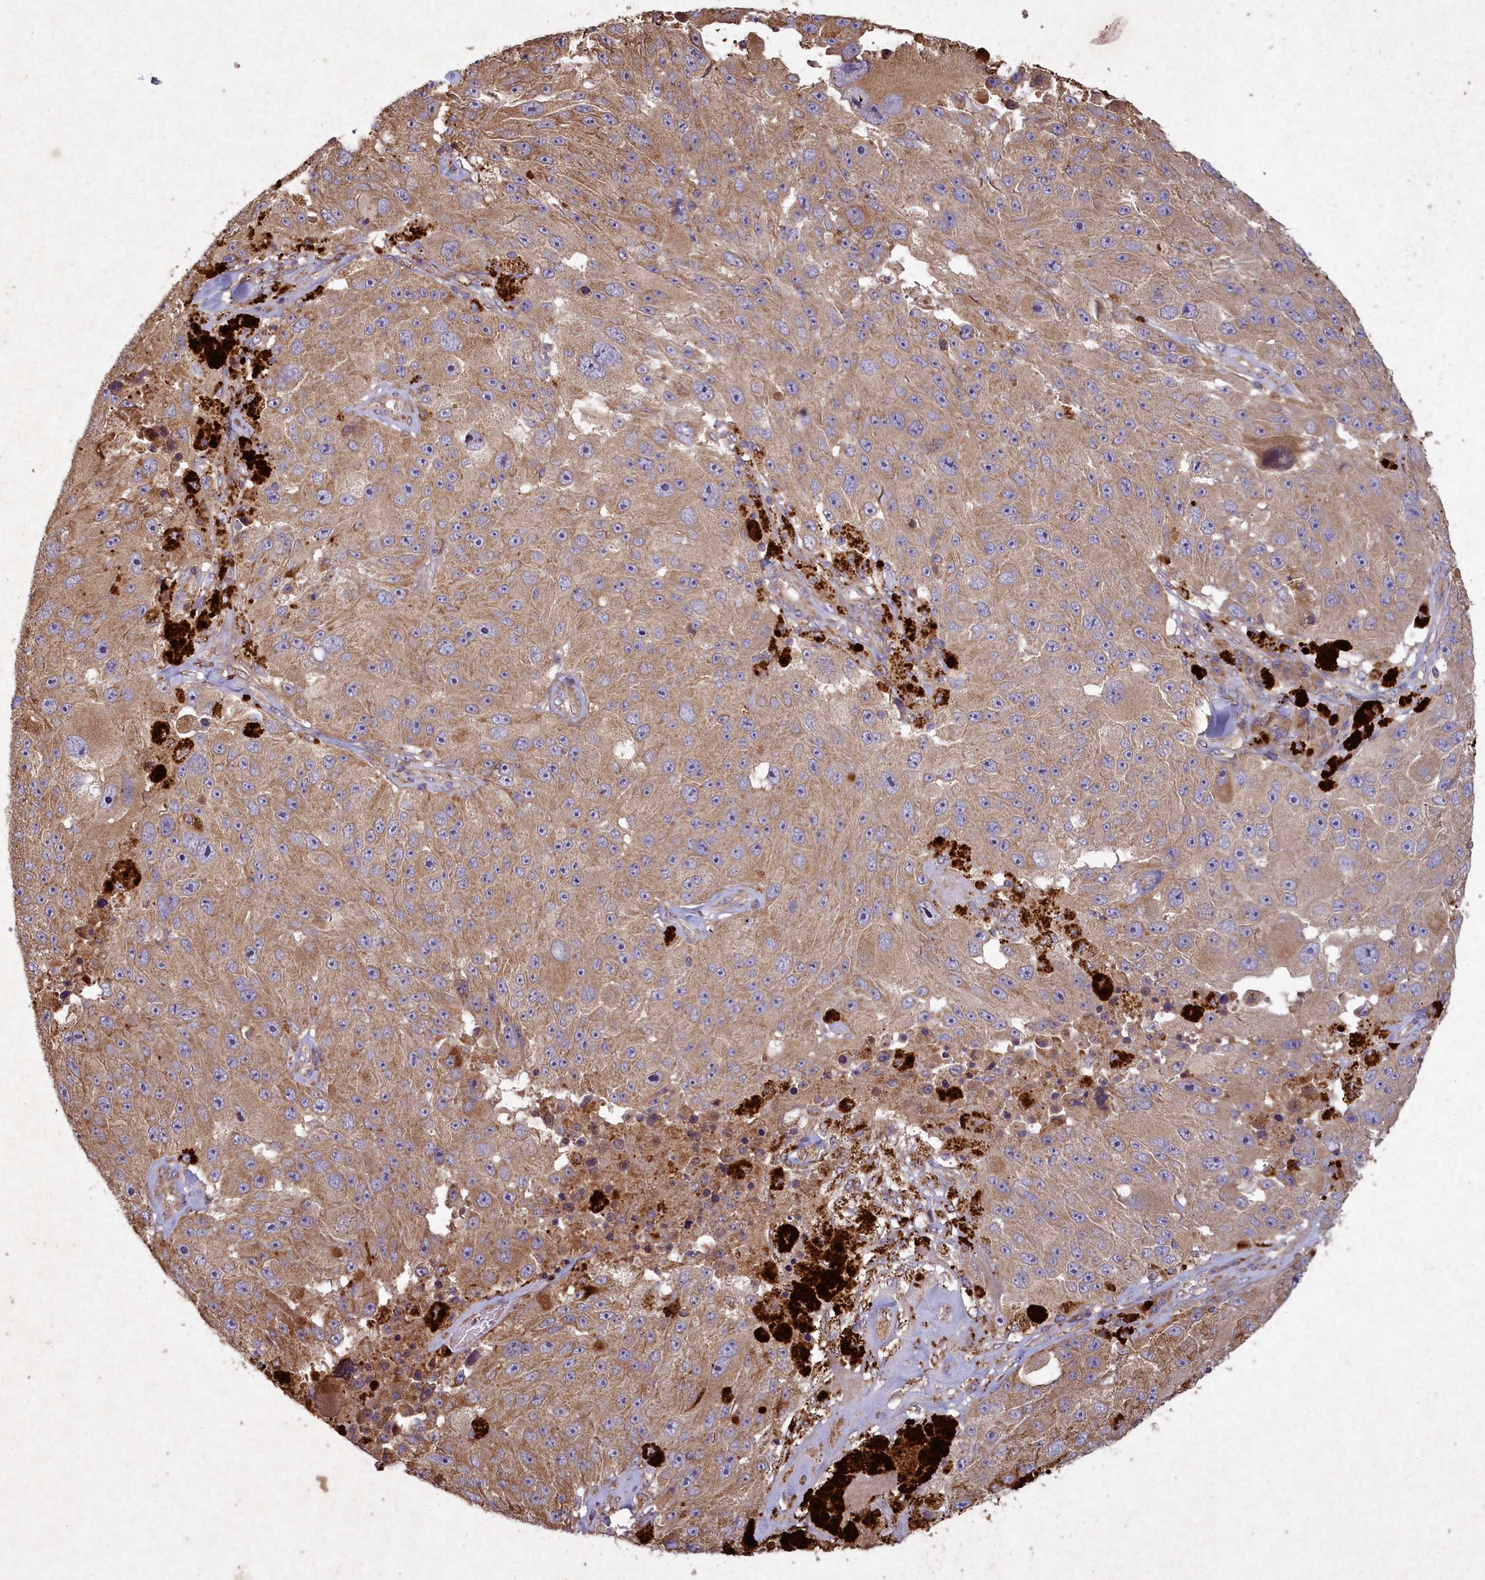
{"staining": {"intensity": "moderate", "quantity": ">75%", "location": "cytoplasmic/membranous"}, "tissue": "melanoma", "cell_type": "Tumor cells", "image_type": "cancer", "snomed": [{"axis": "morphology", "description": "Malignant melanoma, Metastatic site"}, {"axis": "topography", "description": "Lymph node"}], "caption": "Protein staining of malignant melanoma (metastatic site) tissue reveals moderate cytoplasmic/membranous staining in about >75% of tumor cells.", "gene": "CIAO2B", "patient": {"sex": "male", "age": 62}}